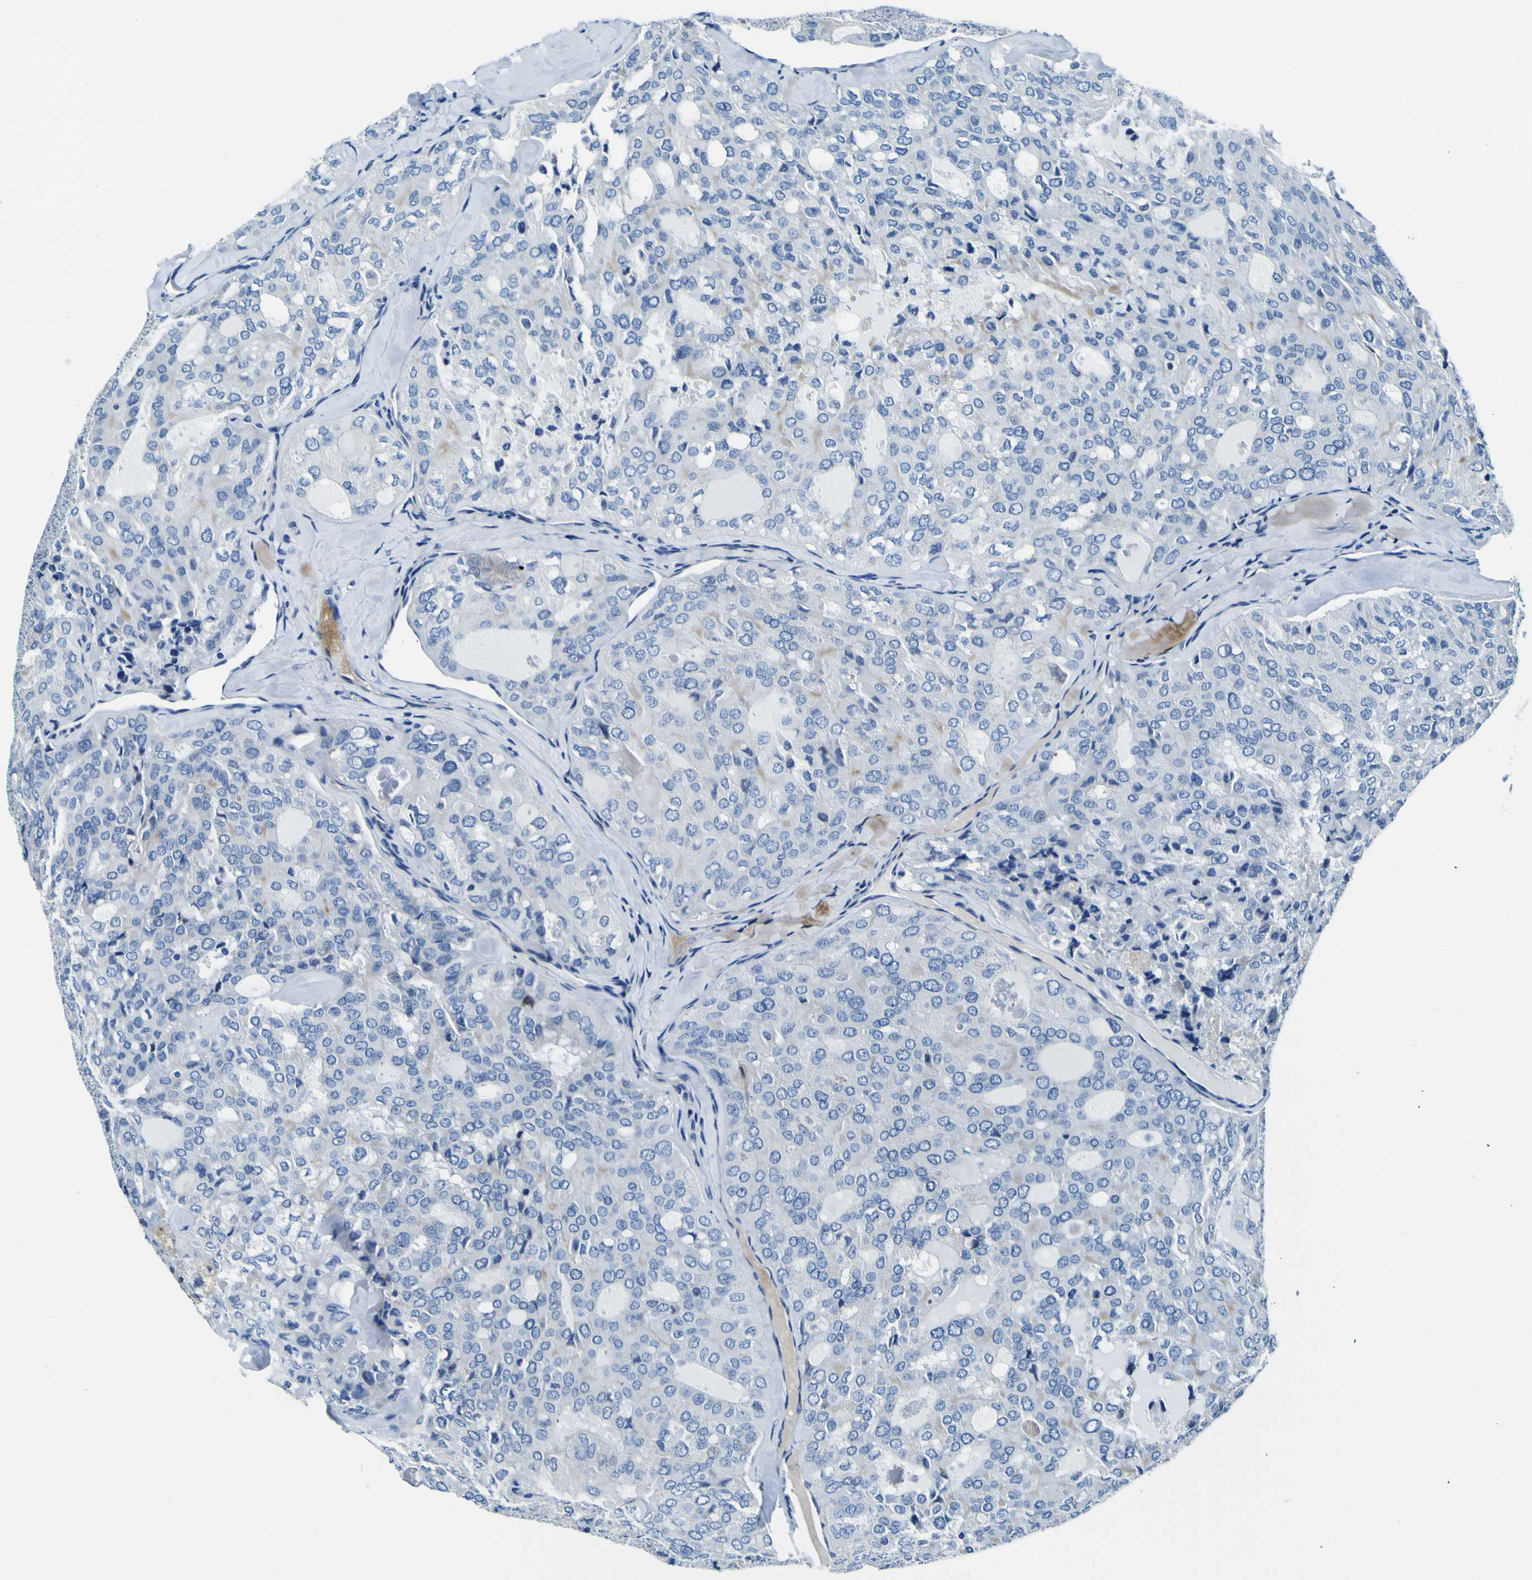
{"staining": {"intensity": "negative", "quantity": "none", "location": "none"}, "tissue": "thyroid cancer", "cell_type": "Tumor cells", "image_type": "cancer", "snomed": [{"axis": "morphology", "description": "Follicular adenoma carcinoma, NOS"}, {"axis": "topography", "description": "Thyroid gland"}], "caption": "The histopathology image demonstrates no staining of tumor cells in thyroid follicular adenoma carcinoma.", "gene": "ADGRA2", "patient": {"sex": "male", "age": 75}}